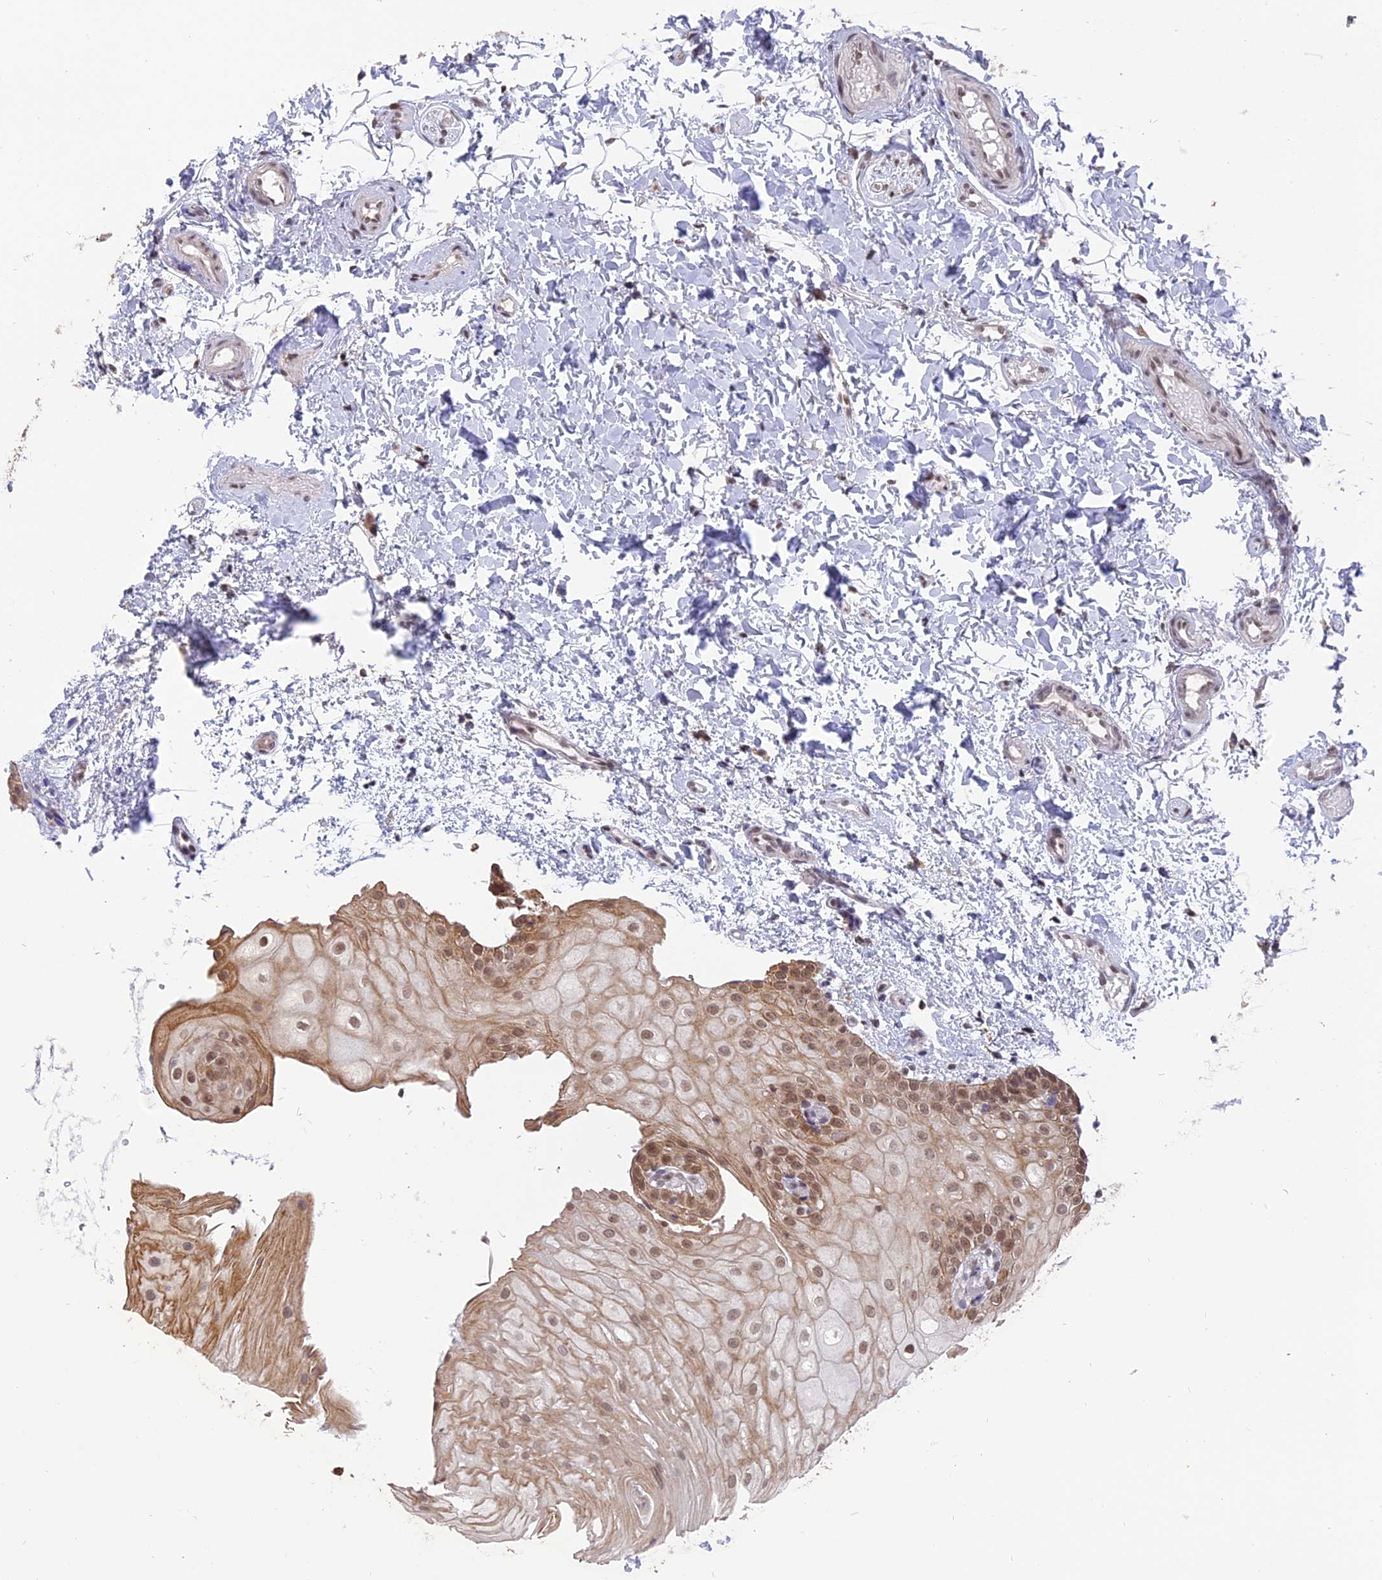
{"staining": {"intensity": "moderate", "quantity": ">75%", "location": "cytoplasmic/membranous,nuclear"}, "tissue": "oral mucosa", "cell_type": "Squamous epithelial cells", "image_type": "normal", "snomed": [{"axis": "morphology", "description": "Normal tissue, NOS"}, {"axis": "topography", "description": "Oral tissue"}], "caption": "Protein expression by IHC demonstrates moderate cytoplasmic/membranous,nuclear expression in about >75% of squamous epithelial cells in benign oral mucosa.", "gene": "NR1H3", "patient": {"sex": "female", "age": 54}}